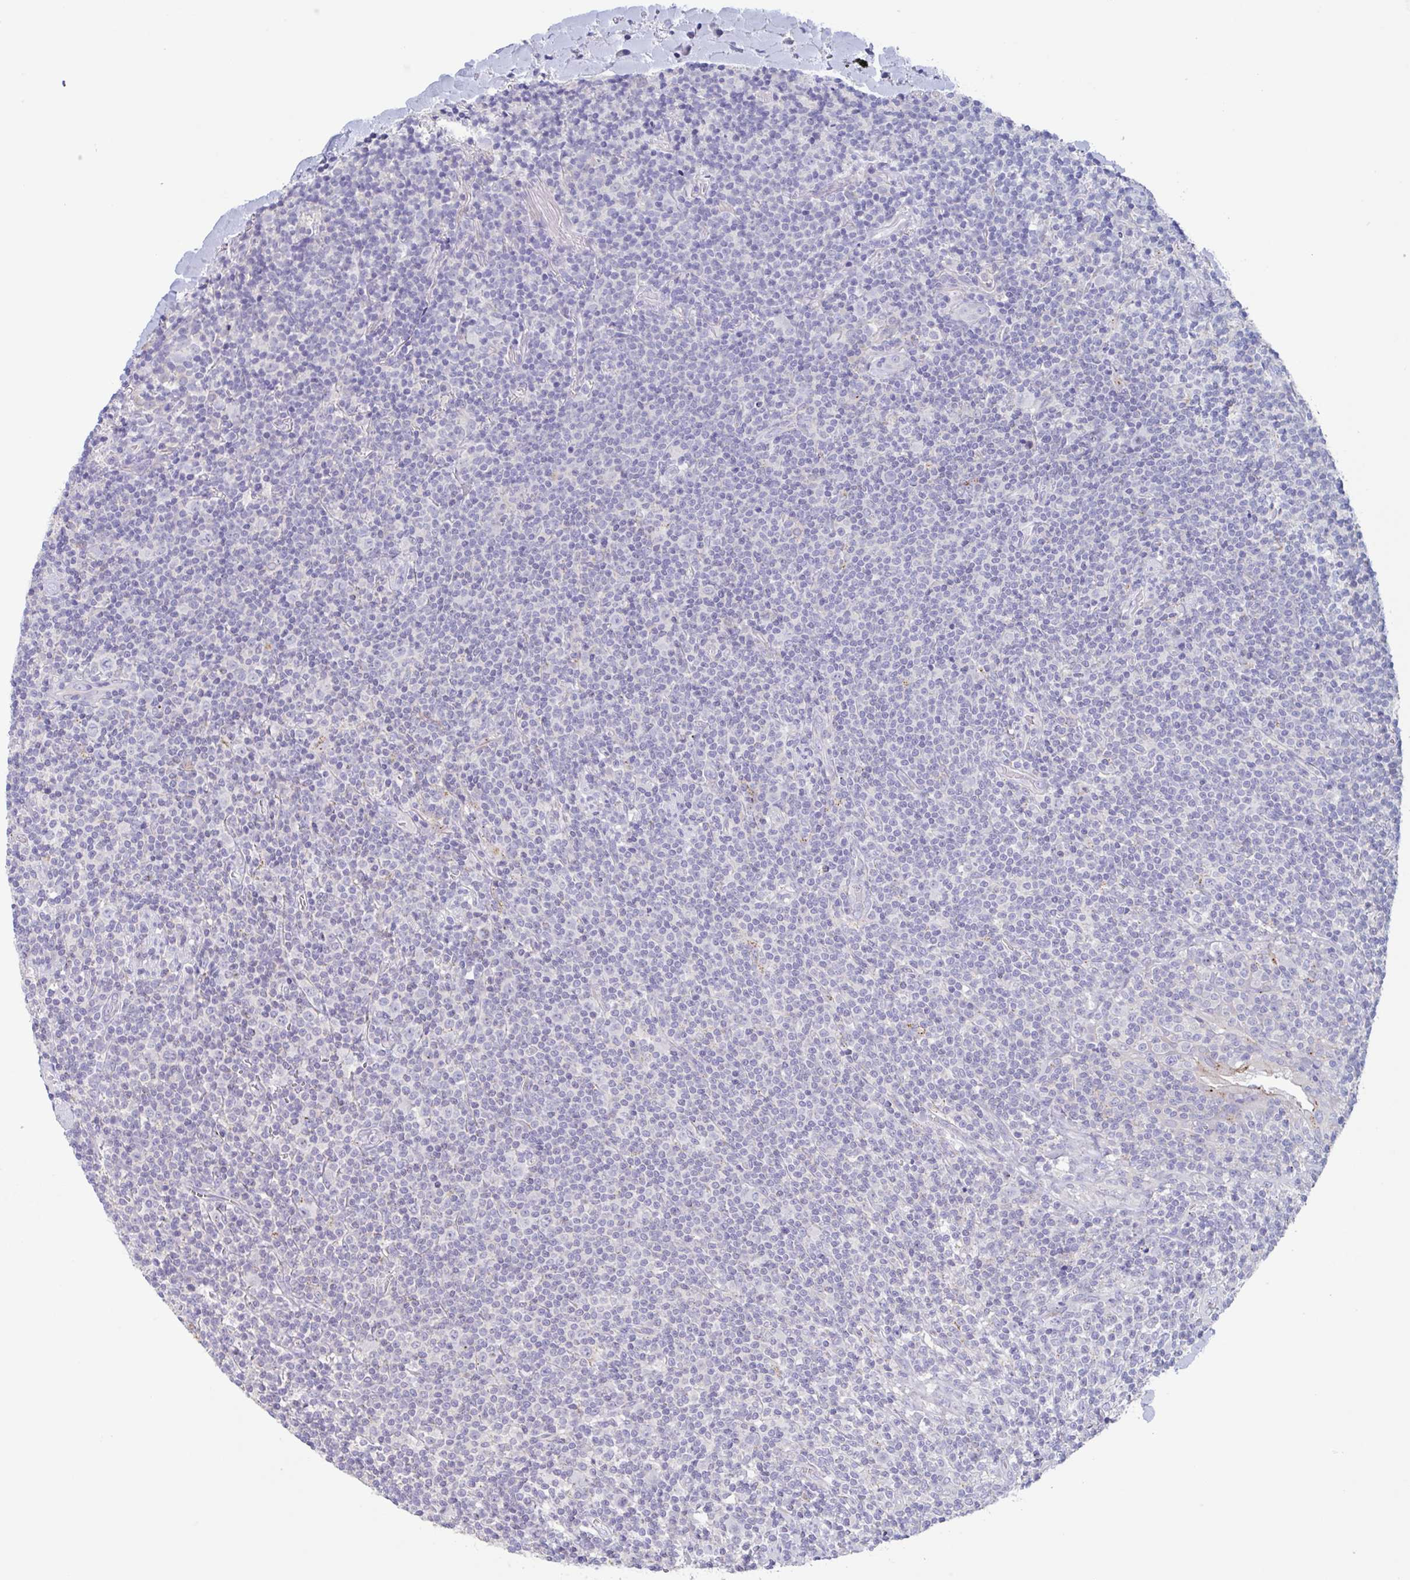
{"staining": {"intensity": "negative", "quantity": "none", "location": "none"}, "tissue": "lymphoma", "cell_type": "Tumor cells", "image_type": "cancer", "snomed": [{"axis": "morphology", "description": "Malignant lymphoma, non-Hodgkin's type, Low grade"}, {"axis": "topography", "description": "Lung"}], "caption": "Immunohistochemical staining of lymphoma displays no significant staining in tumor cells.", "gene": "CHMP5", "patient": {"sex": "female", "age": 71}}